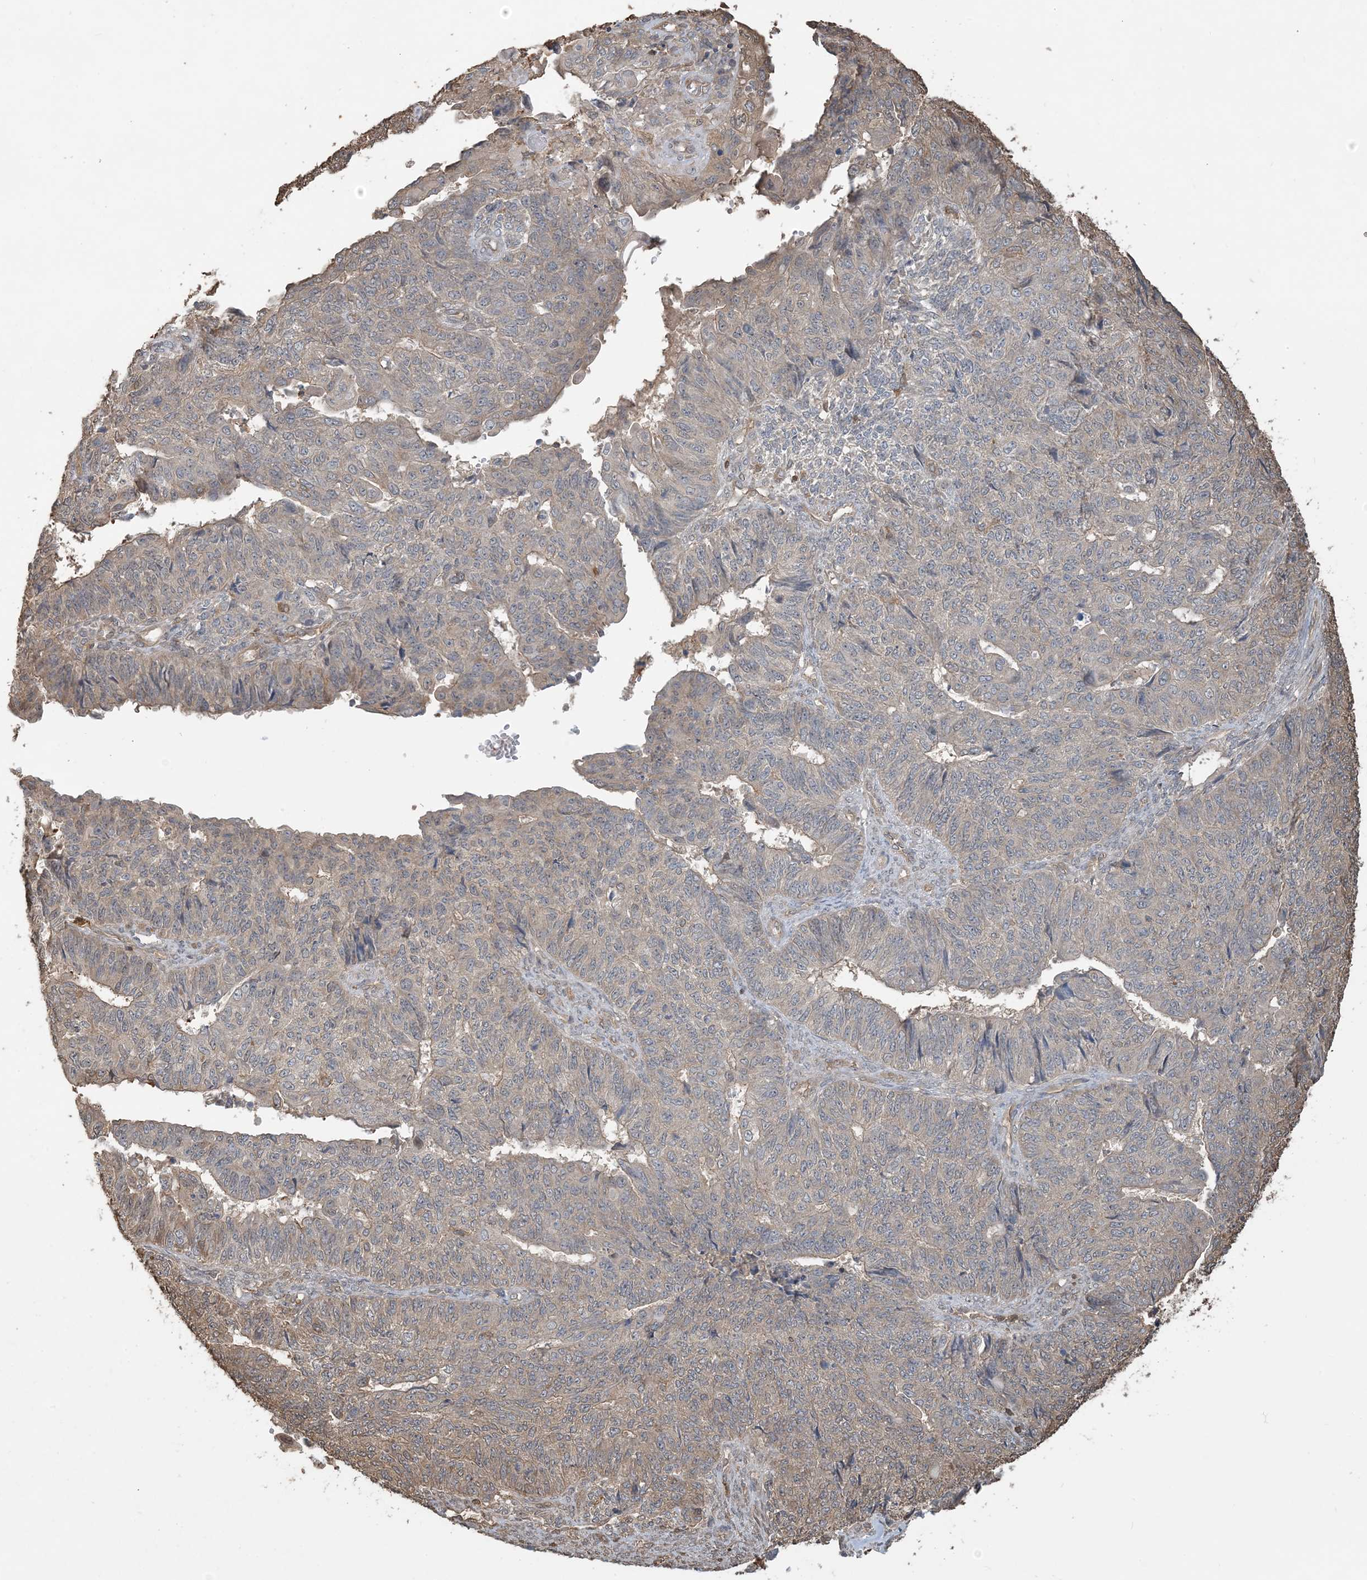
{"staining": {"intensity": "weak", "quantity": "<25%", "location": "cytoplasmic/membranous"}, "tissue": "endometrial cancer", "cell_type": "Tumor cells", "image_type": "cancer", "snomed": [{"axis": "morphology", "description": "Adenocarcinoma, NOS"}, {"axis": "topography", "description": "Endometrium"}], "caption": "Immunohistochemical staining of endometrial cancer (adenocarcinoma) demonstrates no significant positivity in tumor cells. (Stains: DAB (3,3'-diaminobenzidine) immunohistochemistry (IHC) with hematoxylin counter stain, Microscopy: brightfield microscopy at high magnification).", "gene": "TMSB4X", "patient": {"sex": "female", "age": 32}}